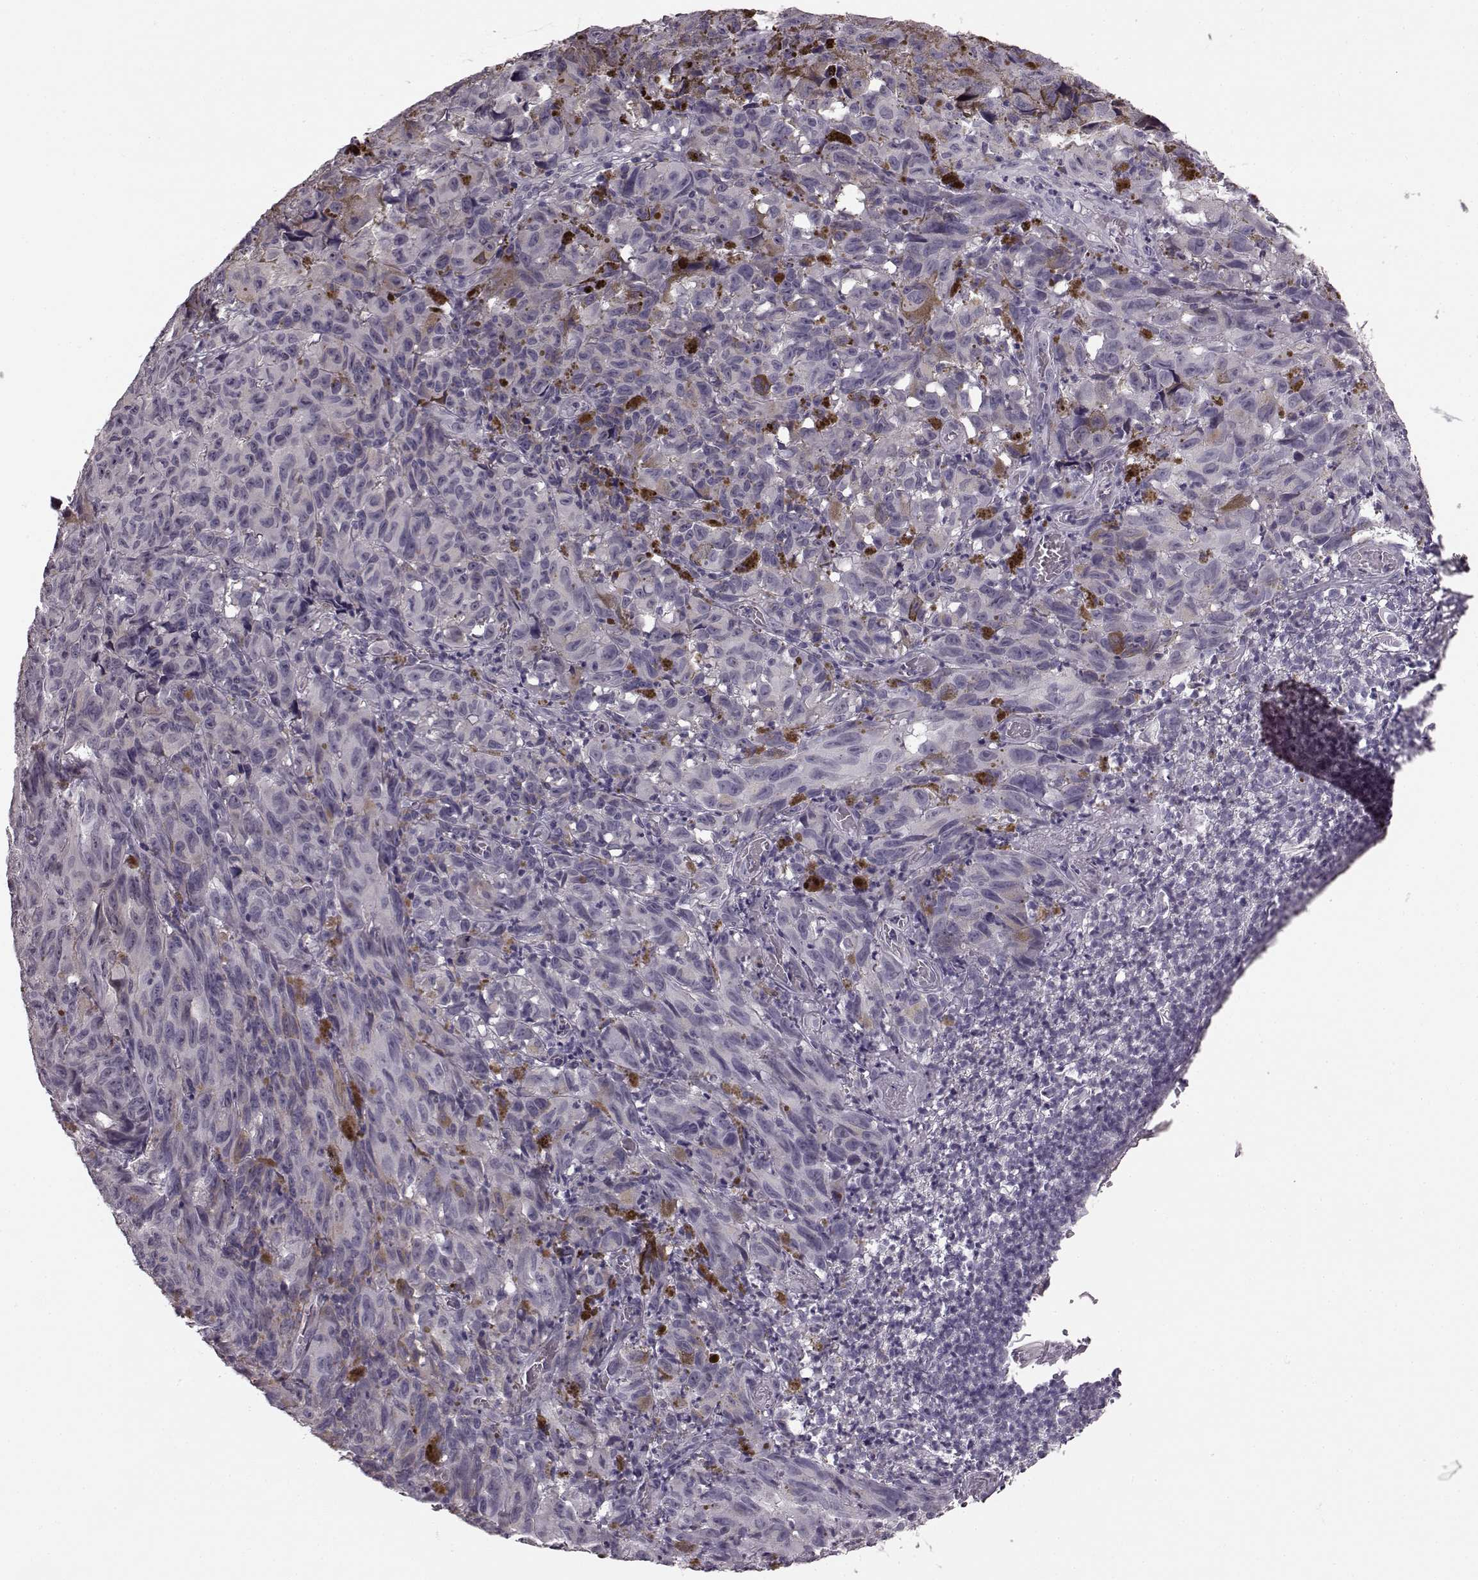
{"staining": {"intensity": "negative", "quantity": "none", "location": "none"}, "tissue": "melanoma", "cell_type": "Tumor cells", "image_type": "cancer", "snomed": [{"axis": "morphology", "description": "Malignant melanoma, NOS"}, {"axis": "topography", "description": "Vulva, labia, clitoris and Bartholin´s gland, NO"}], "caption": "Tumor cells are negative for brown protein staining in melanoma. (Immunohistochemistry (ihc), brightfield microscopy, high magnification).", "gene": "SLCO3A1", "patient": {"sex": "female", "age": 75}}